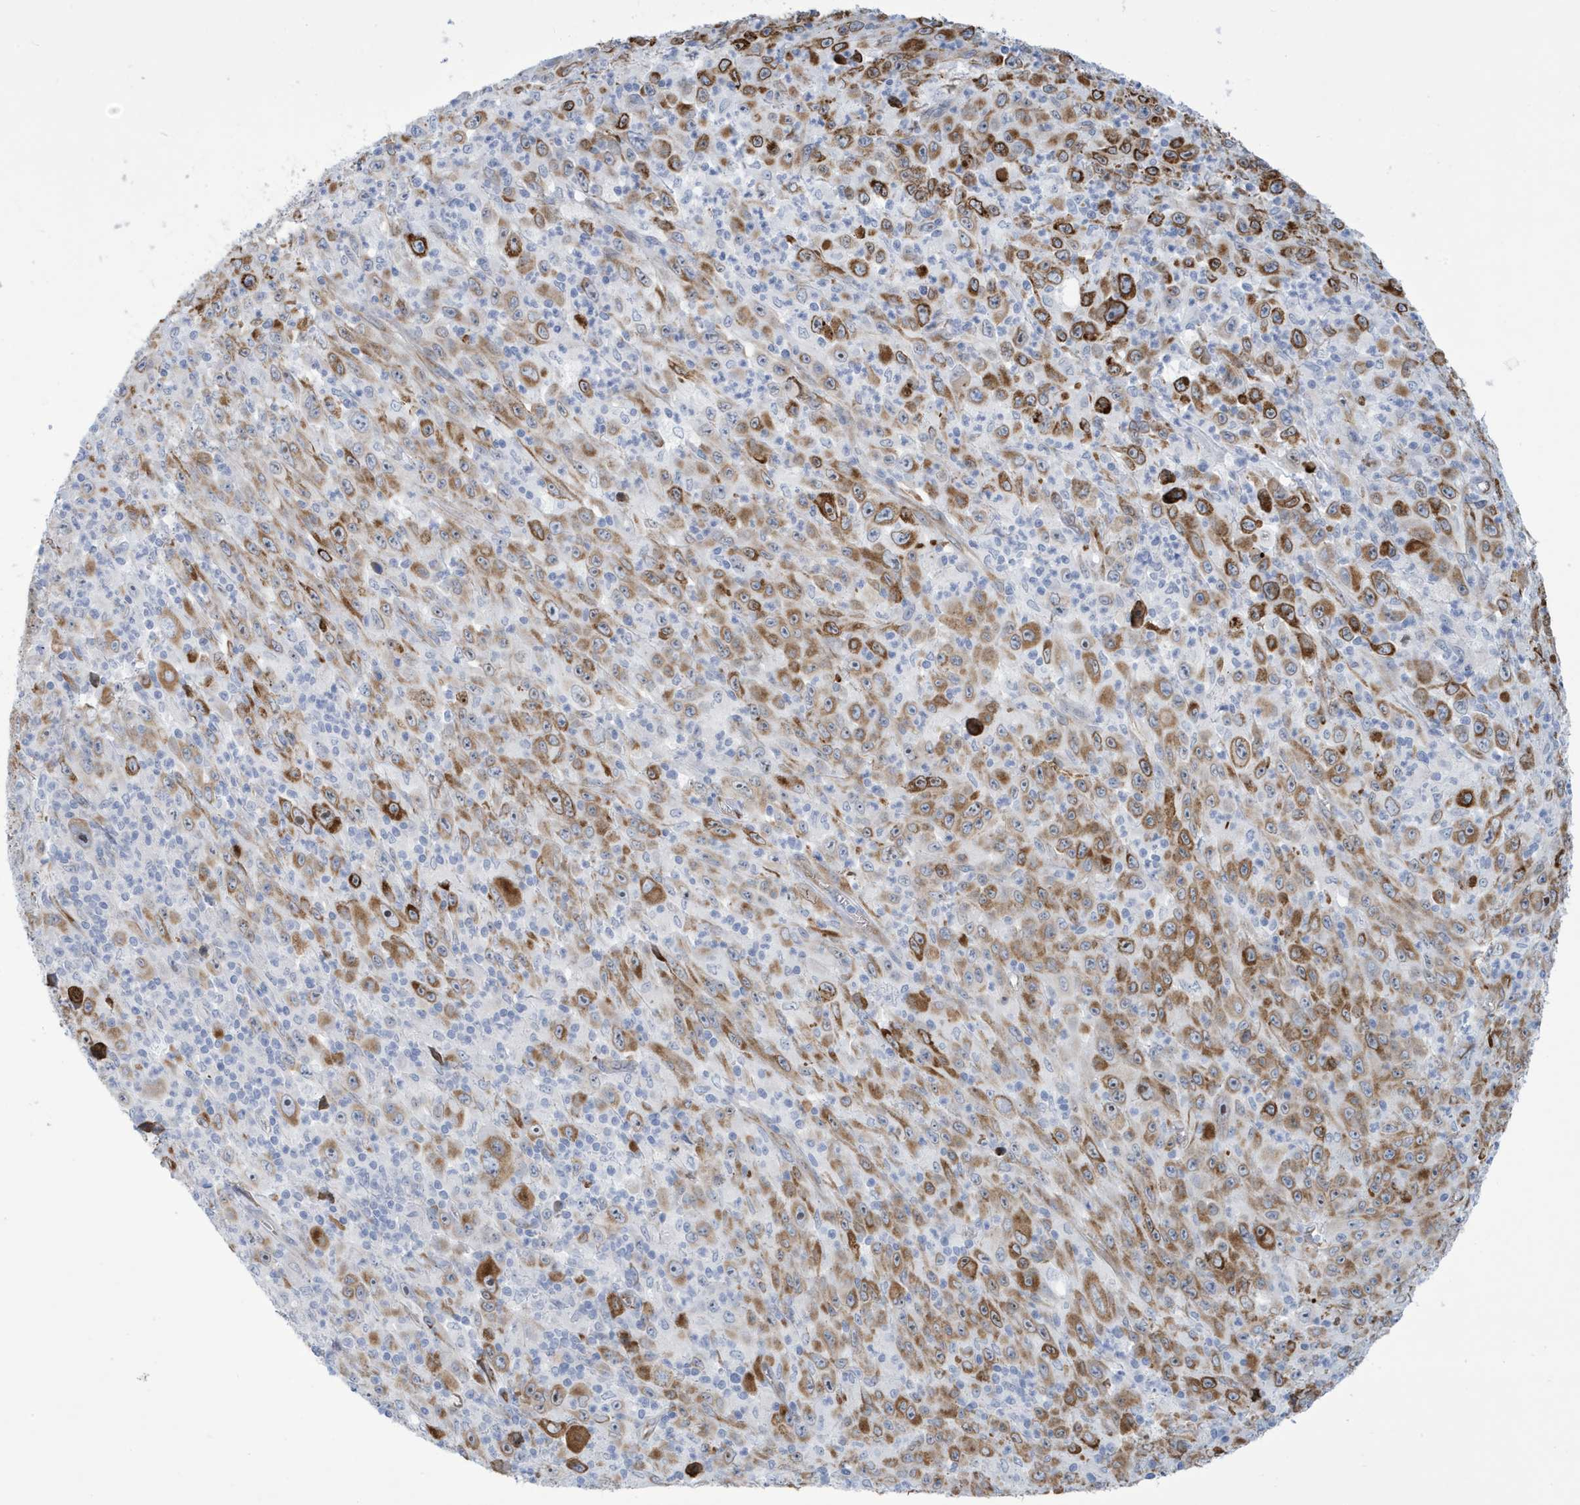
{"staining": {"intensity": "strong", "quantity": "25%-75%", "location": "cytoplasmic/membranous"}, "tissue": "melanoma", "cell_type": "Tumor cells", "image_type": "cancer", "snomed": [{"axis": "morphology", "description": "Malignant melanoma, Metastatic site"}, {"axis": "topography", "description": "Skin"}], "caption": "This photomicrograph exhibits immunohistochemistry staining of human malignant melanoma (metastatic site), with high strong cytoplasmic/membranous staining in about 25%-75% of tumor cells.", "gene": "SEMA3F", "patient": {"sex": "female", "age": 56}}